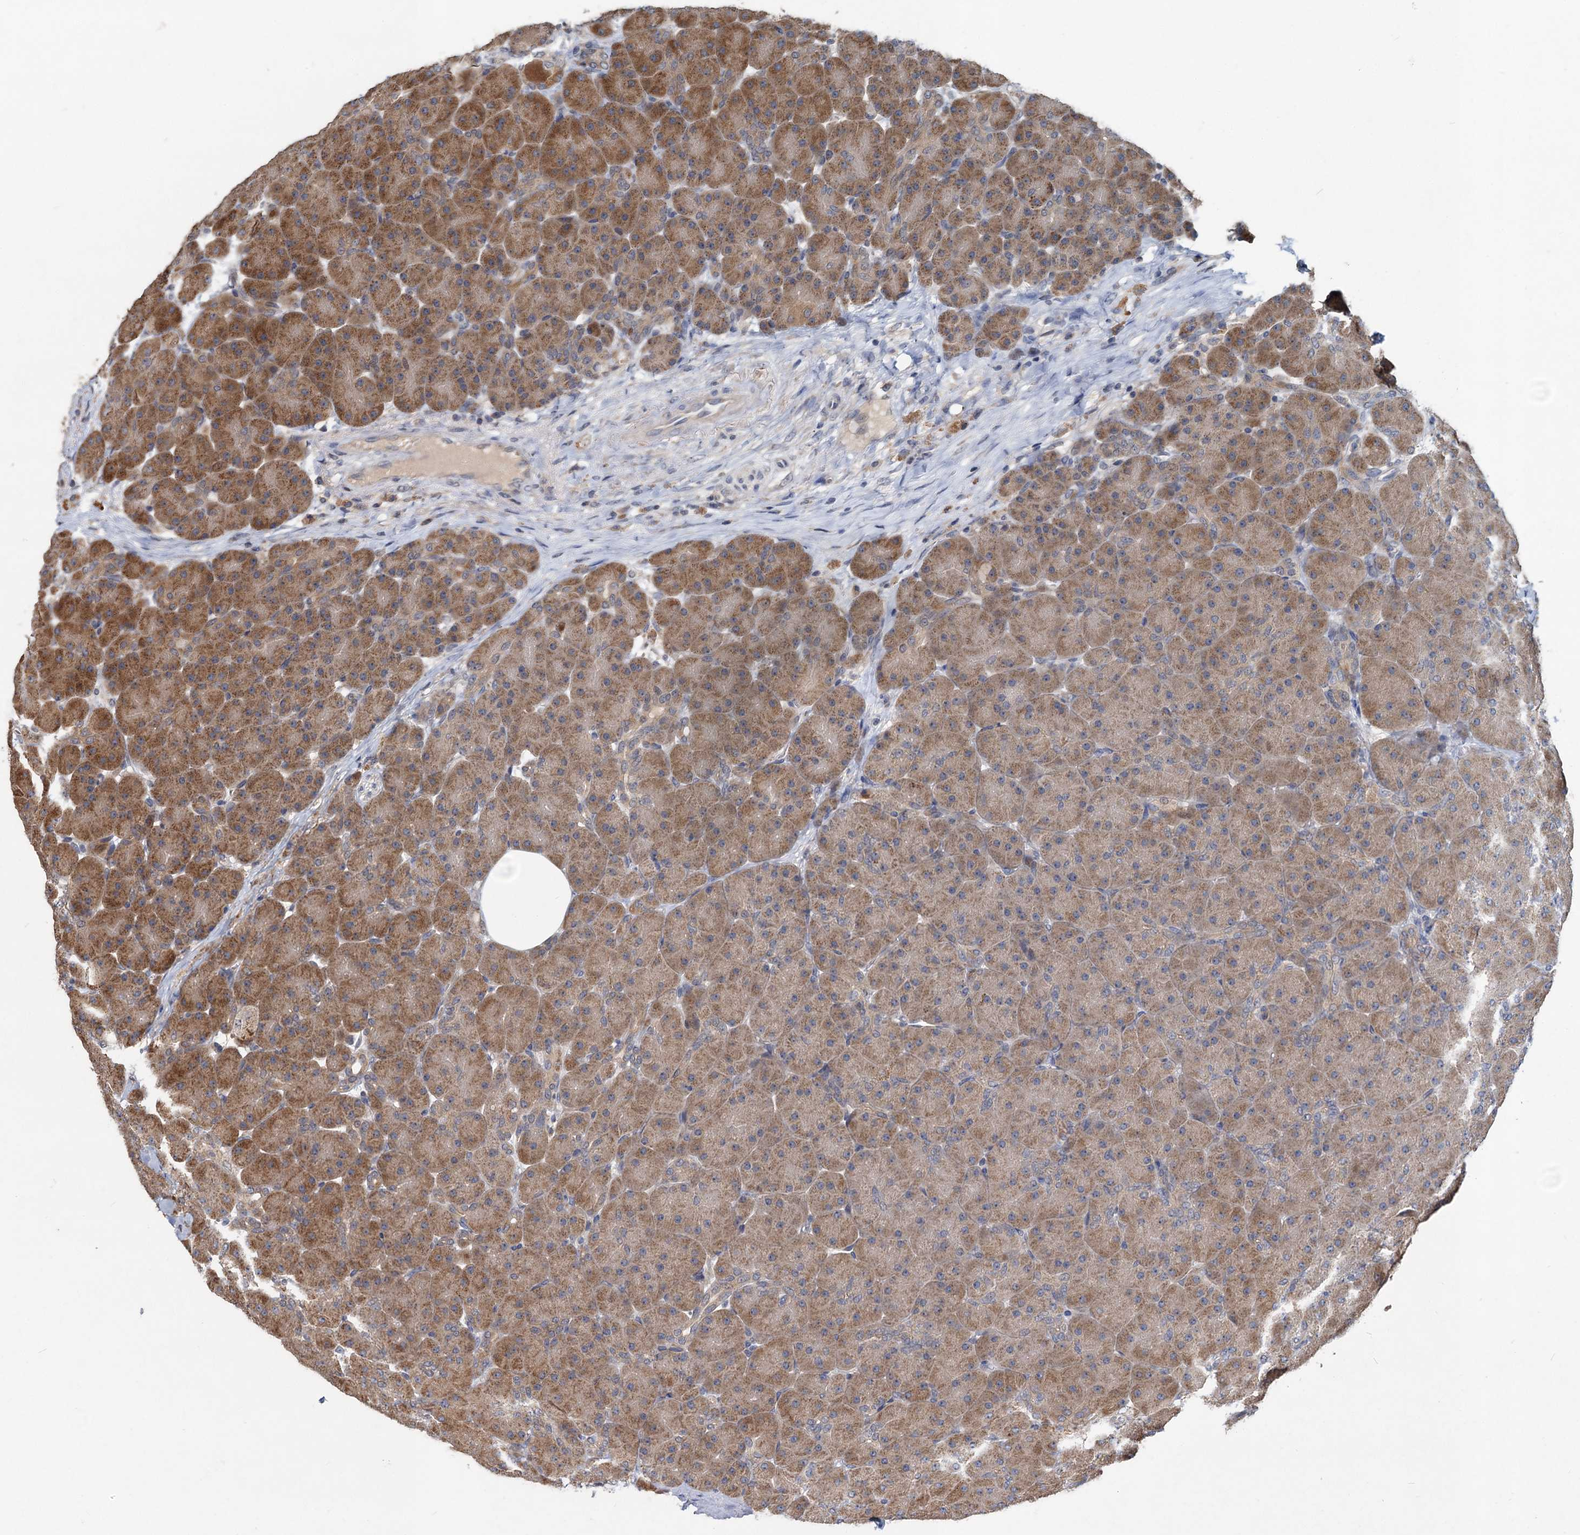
{"staining": {"intensity": "moderate", "quantity": "25%-75%", "location": "cytoplasmic/membranous"}, "tissue": "pancreas", "cell_type": "Exocrine glandular cells", "image_type": "normal", "snomed": [{"axis": "morphology", "description": "Normal tissue, NOS"}, {"axis": "topography", "description": "Pancreas"}], "caption": "Brown immunohistochemical staining in normal pancreas demonstrates moderate cytoplasmic/membranous staining in approximately 25%-75% of exocrine glandular cells.", "gene": "OTUB1", "patient": {"sex": "male", "age": 66}}